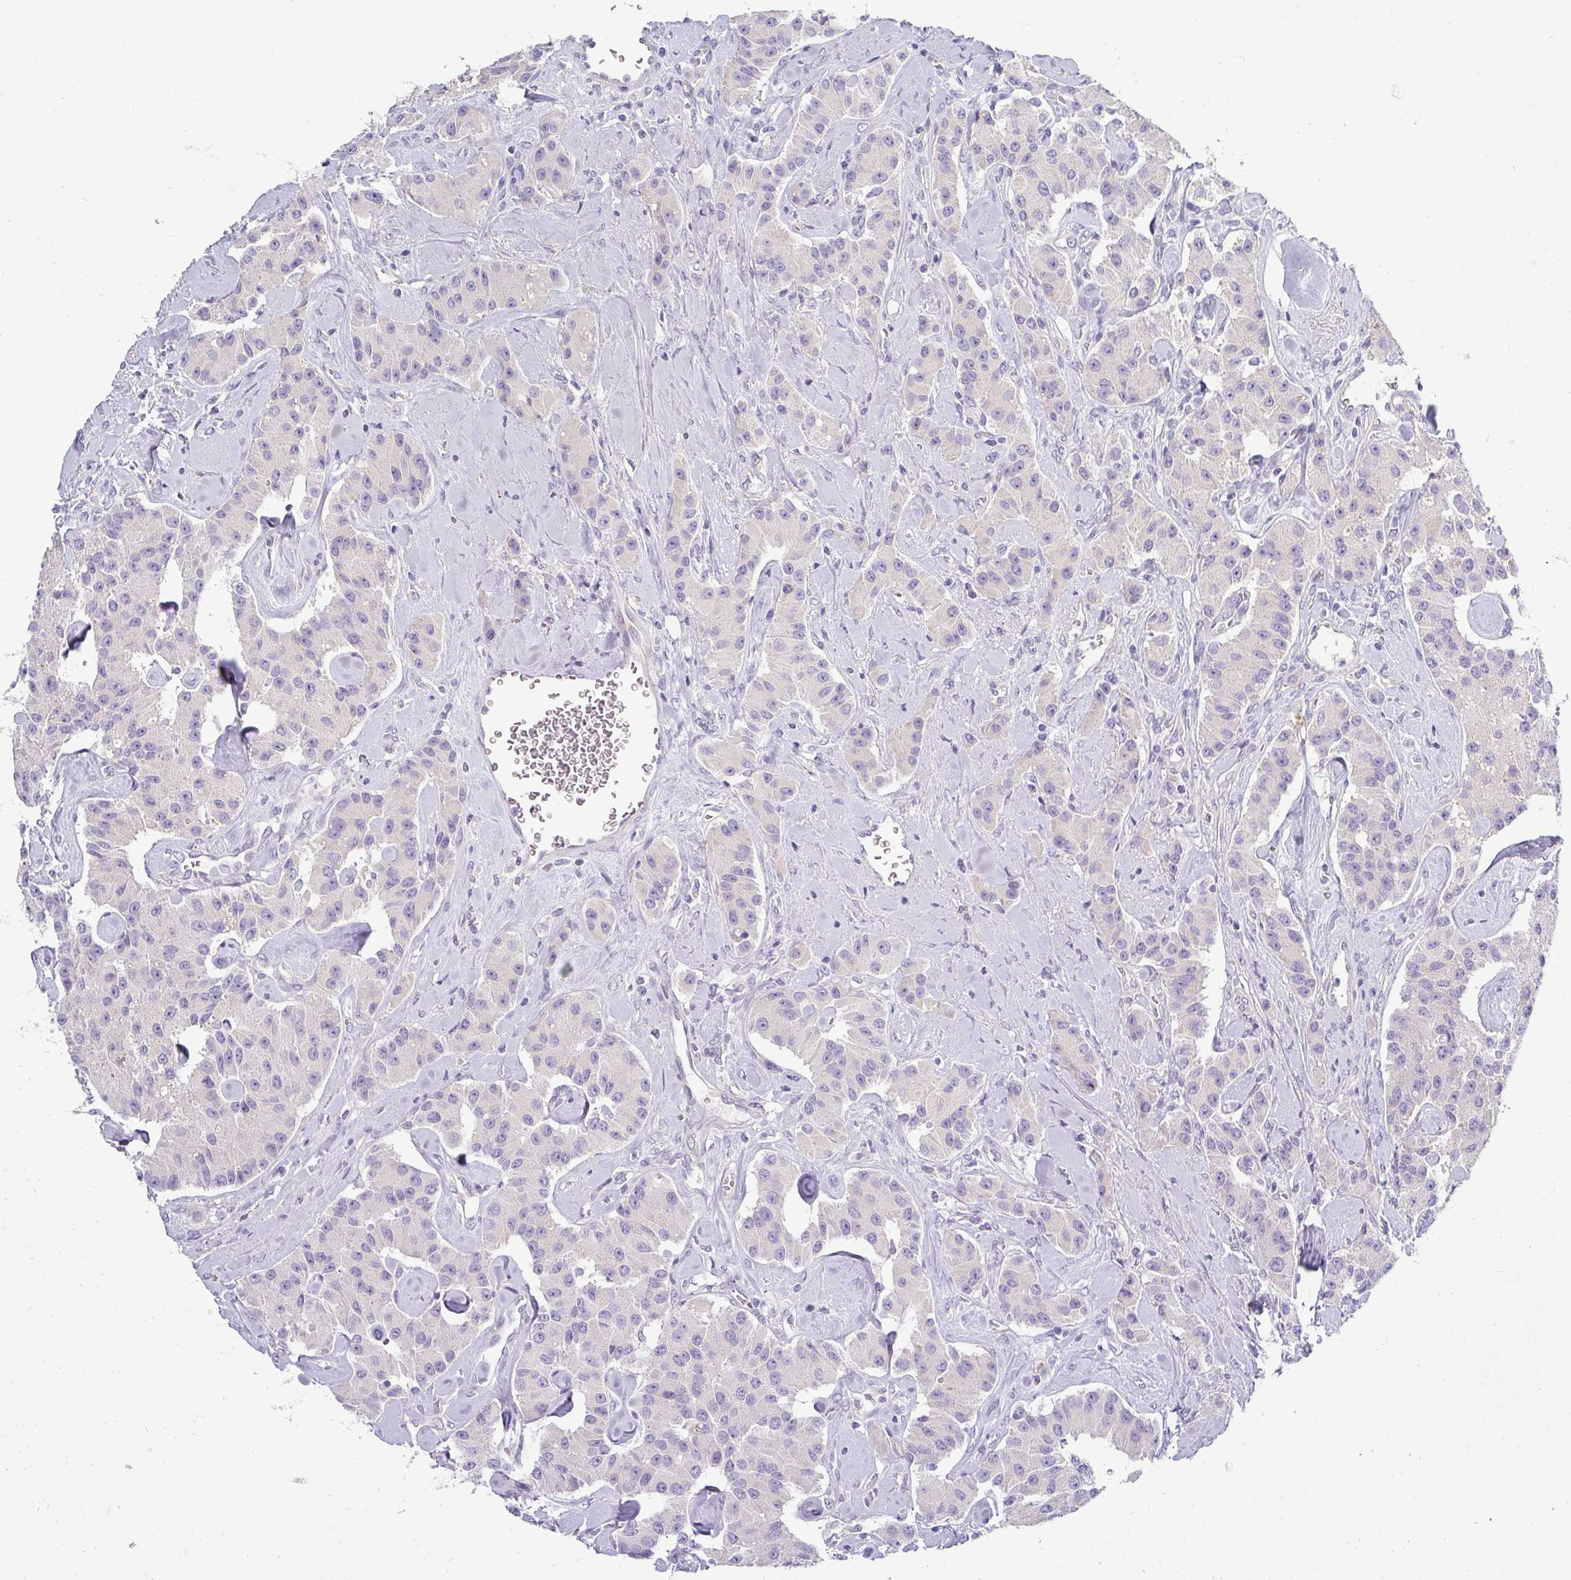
{"staining": {"intensity": "negative", "quantity": "none", "location": "none"}, "tissue": "carcinoid", "cell_type": "Tumor cells", "image_type": "cancer", "snomed": [{"axis": "morphology", "description": "Carcinoid, malignant, NOS"}, {"axis": "topography", "description": "Pancreas"}], "caption": "There is no significant staining in tumor cells of carcinoid.", "gene": "ASXL3", "patient": {"sex": "male", "age": 41}}